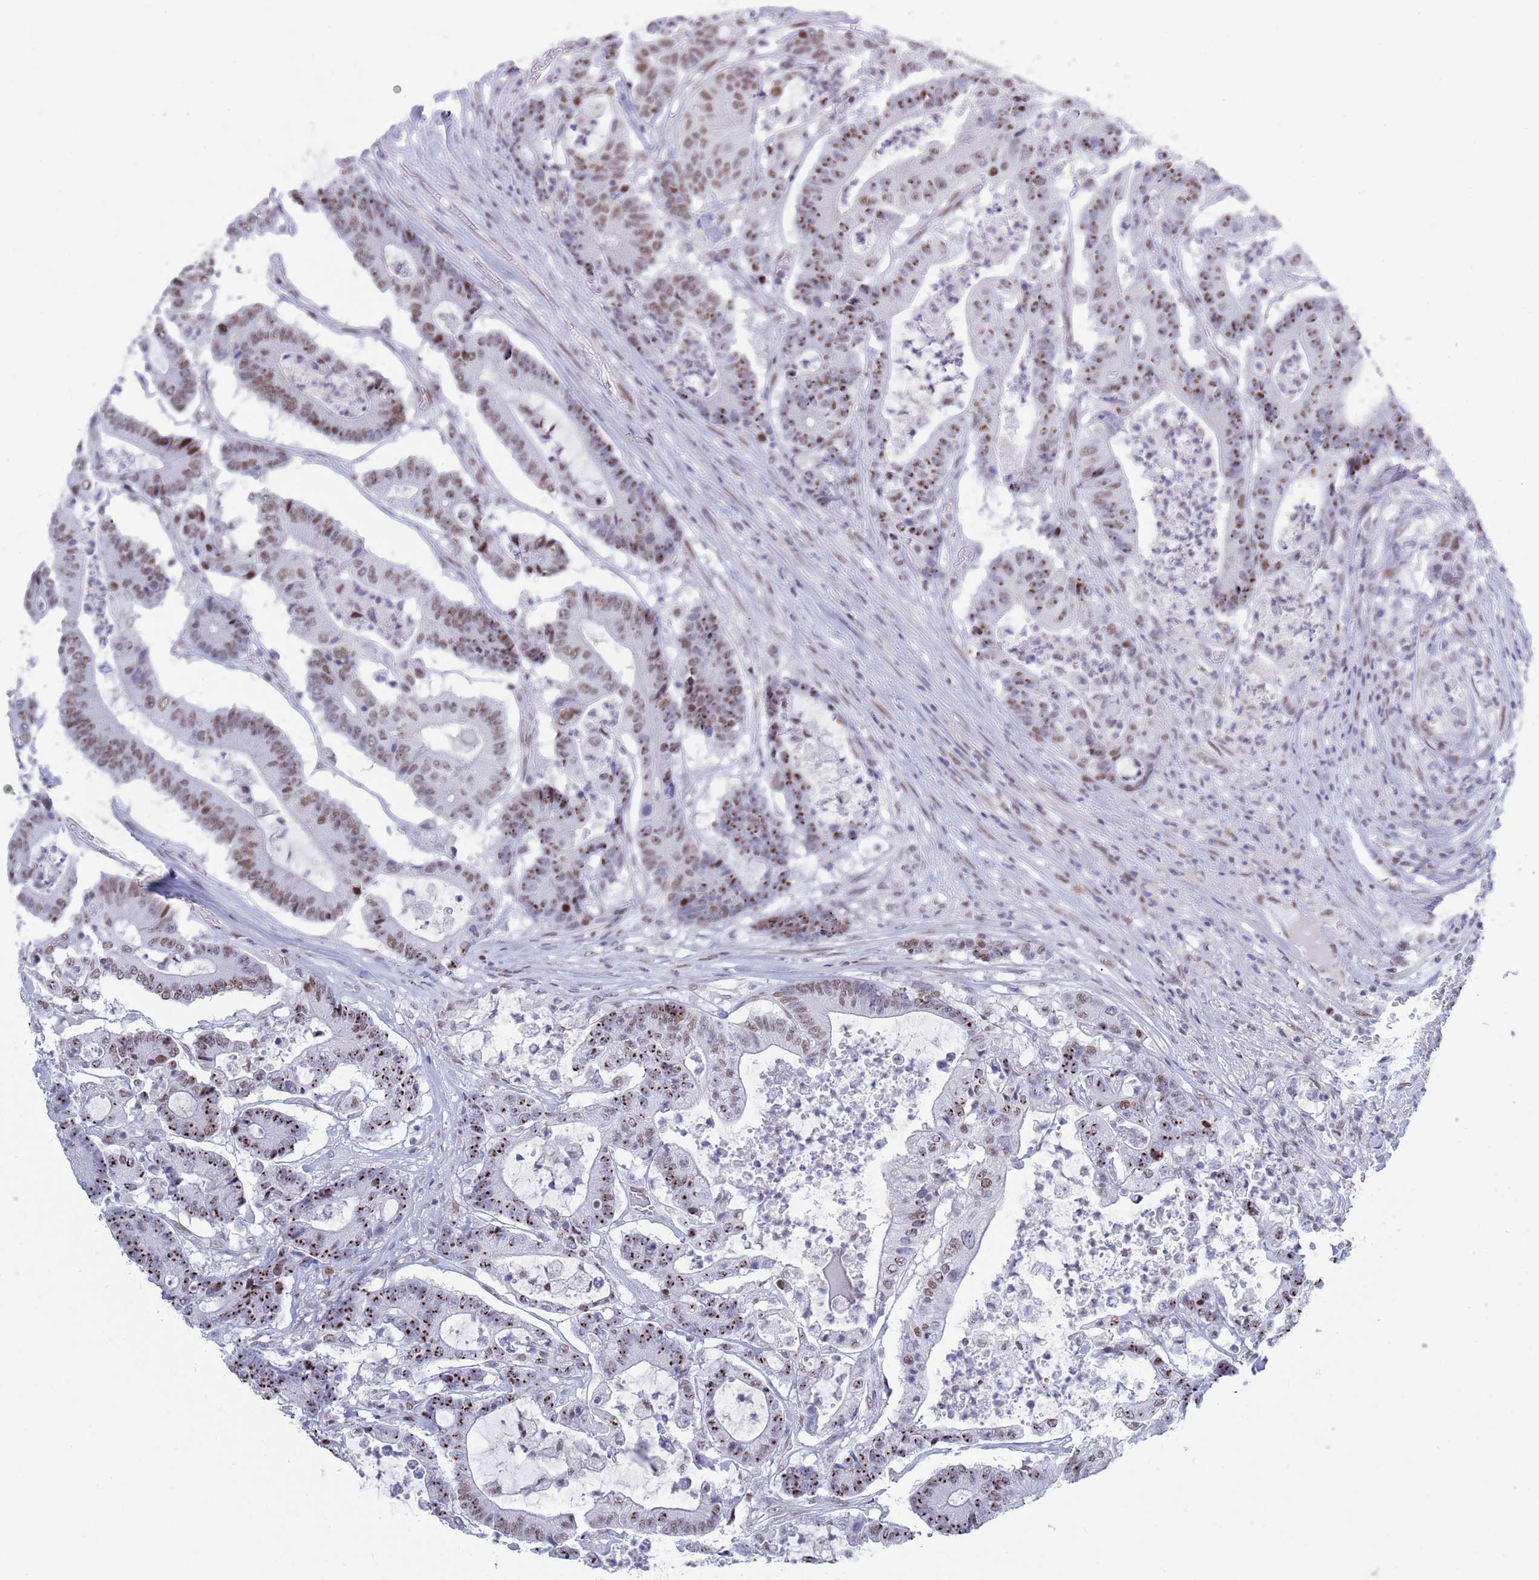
{"staining": {"intensity": "moderate", "quantity": ">75%", "location": "nuclear"}, "tissue": "colorectal cancer", "cell_type": "Tumor cells", "image_type": "cancer", "snomed": [{"axis": "morphology", "description": "Adenocarcinoma, NOS"}, {"axis": "topography", "description": "Colon"}], "caption": "Human colorectal cancer (adenocarcinoma) stained with a protein marker displays moderate staining in tumor cells.", "gene": "ZNF382", "patient": {"sex": "female", "age": 84}}